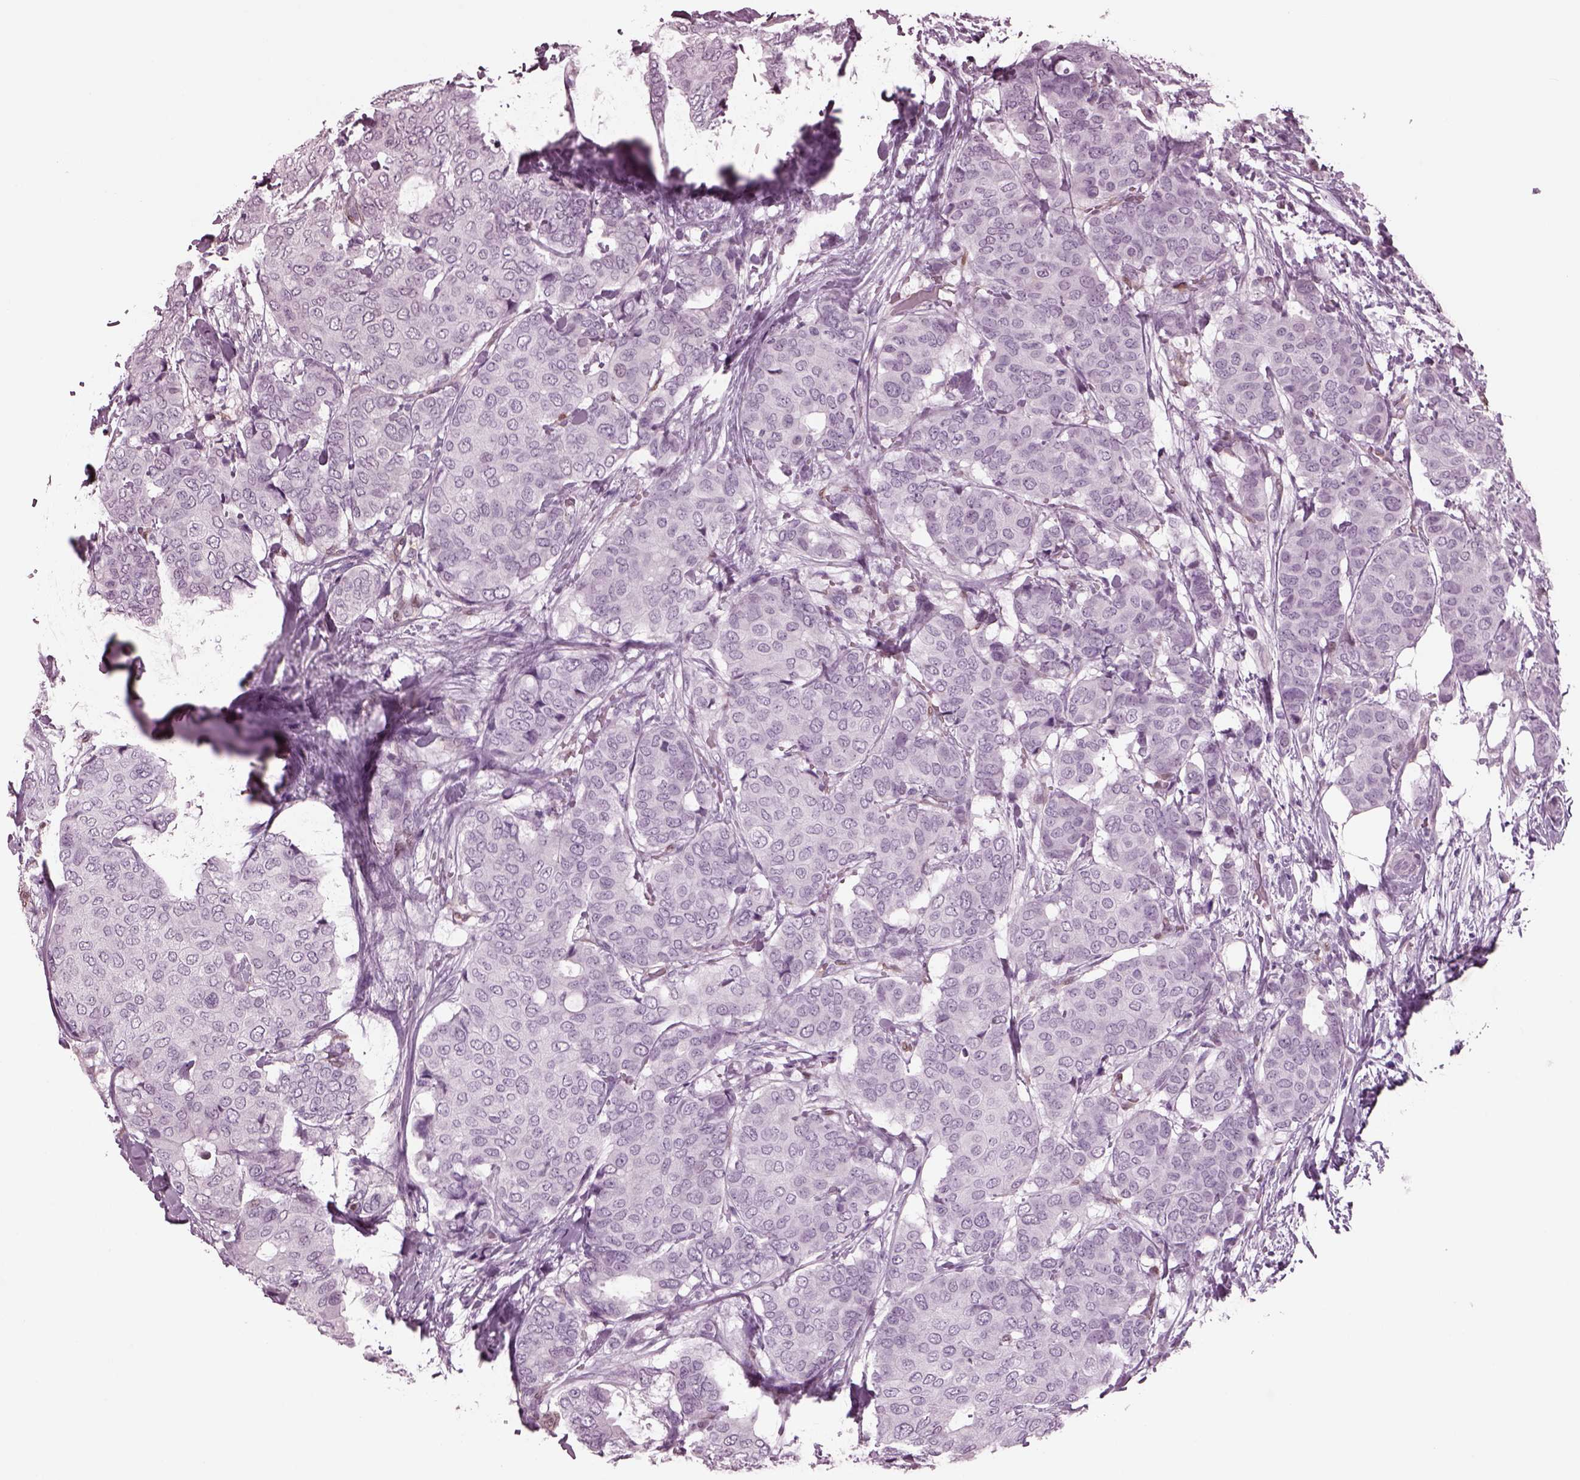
{"staining": {"intensity": "negative", "quantity": "none", "location": "none"}, "tissue": "breast cancer", "cell_type": "Tumor cells", "image_type": "cancer", "snomed": [{"axis": "morphology", "description": "Duct carcinoma"}, {"axis": "topography", "description": "Breast"}], "caption": "Immunohistochemistry (IHC) photomicrograph of breast cancer (infiltrating ductal carcinoma) stained for a protein (brown), which displays no expression in tumor cells.", "gene": "TPPP2", "patient": {"sex": "female", "age": 75}}